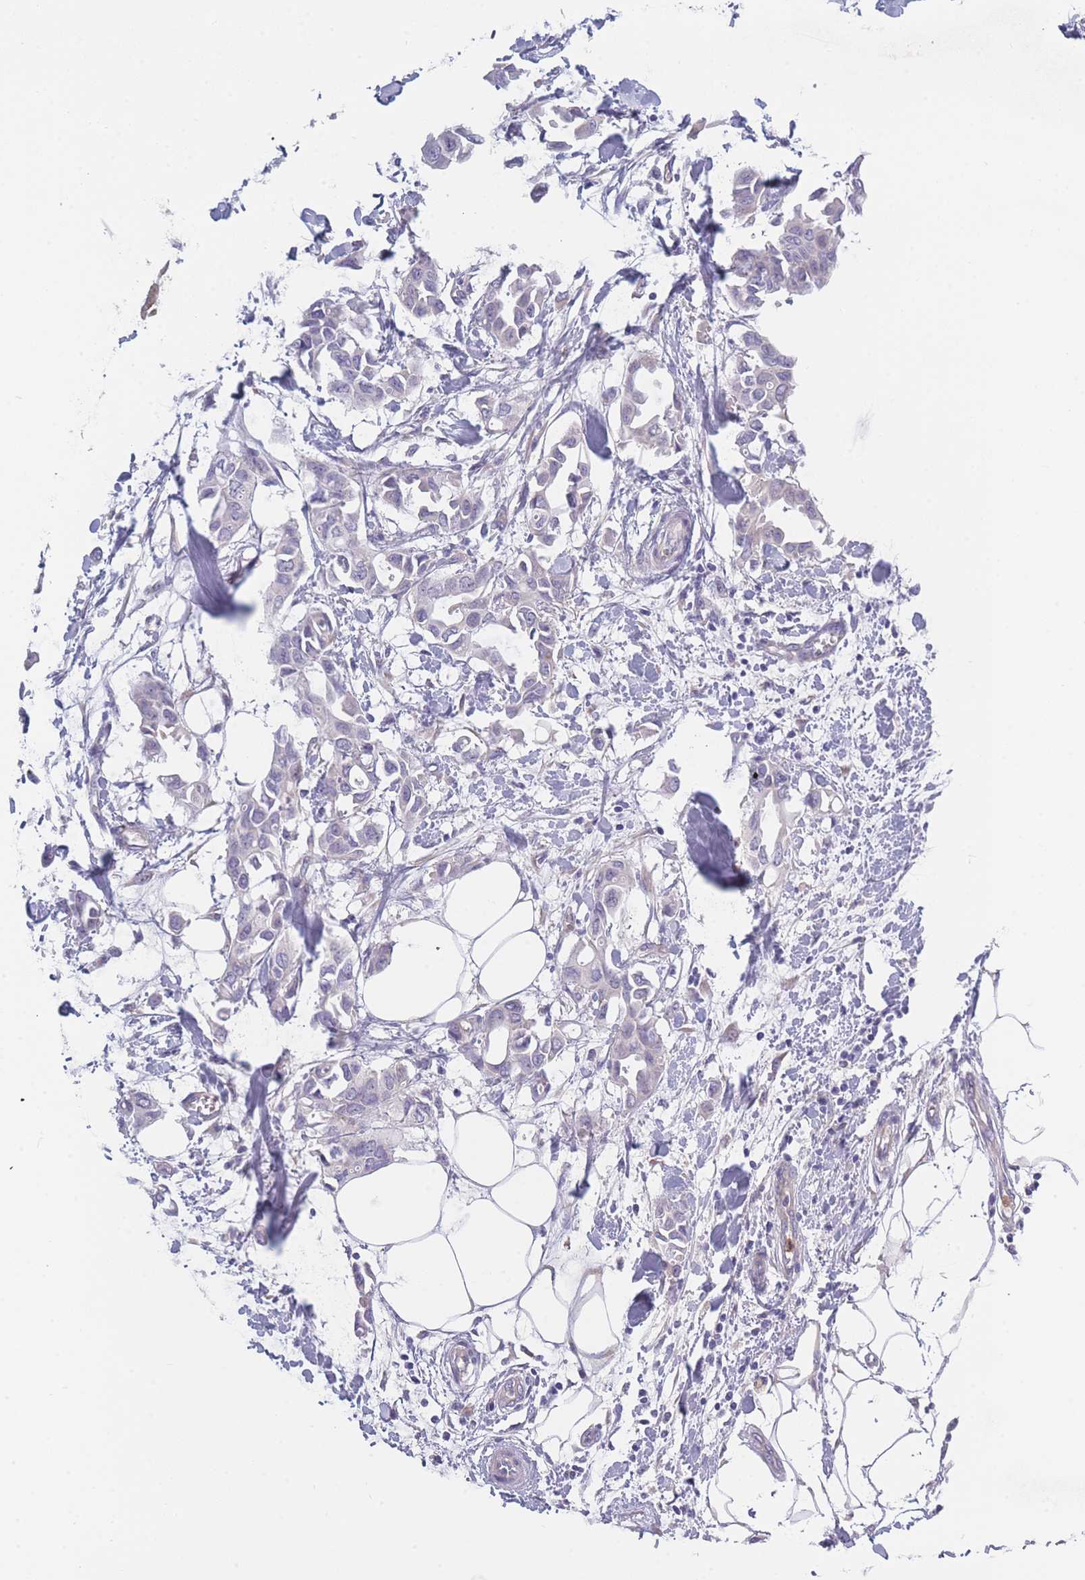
{"staining": {"intensity": "negative", "quantity": "none", "location": "none"}, "tissue": "breast cancer", "cell_type": "Tumor cells", "image_type": "cancer", "snomed": [{"axis": "morphology", "description": "Duct carcinoma"}, {"axis": "topography", "description": "Breast"}], "caption": "Image shows no protein staining in tumor cells of breast cancer tissue.", "gene": "NDUFAF6", "patient": {"sex": "female", "age": 41}}